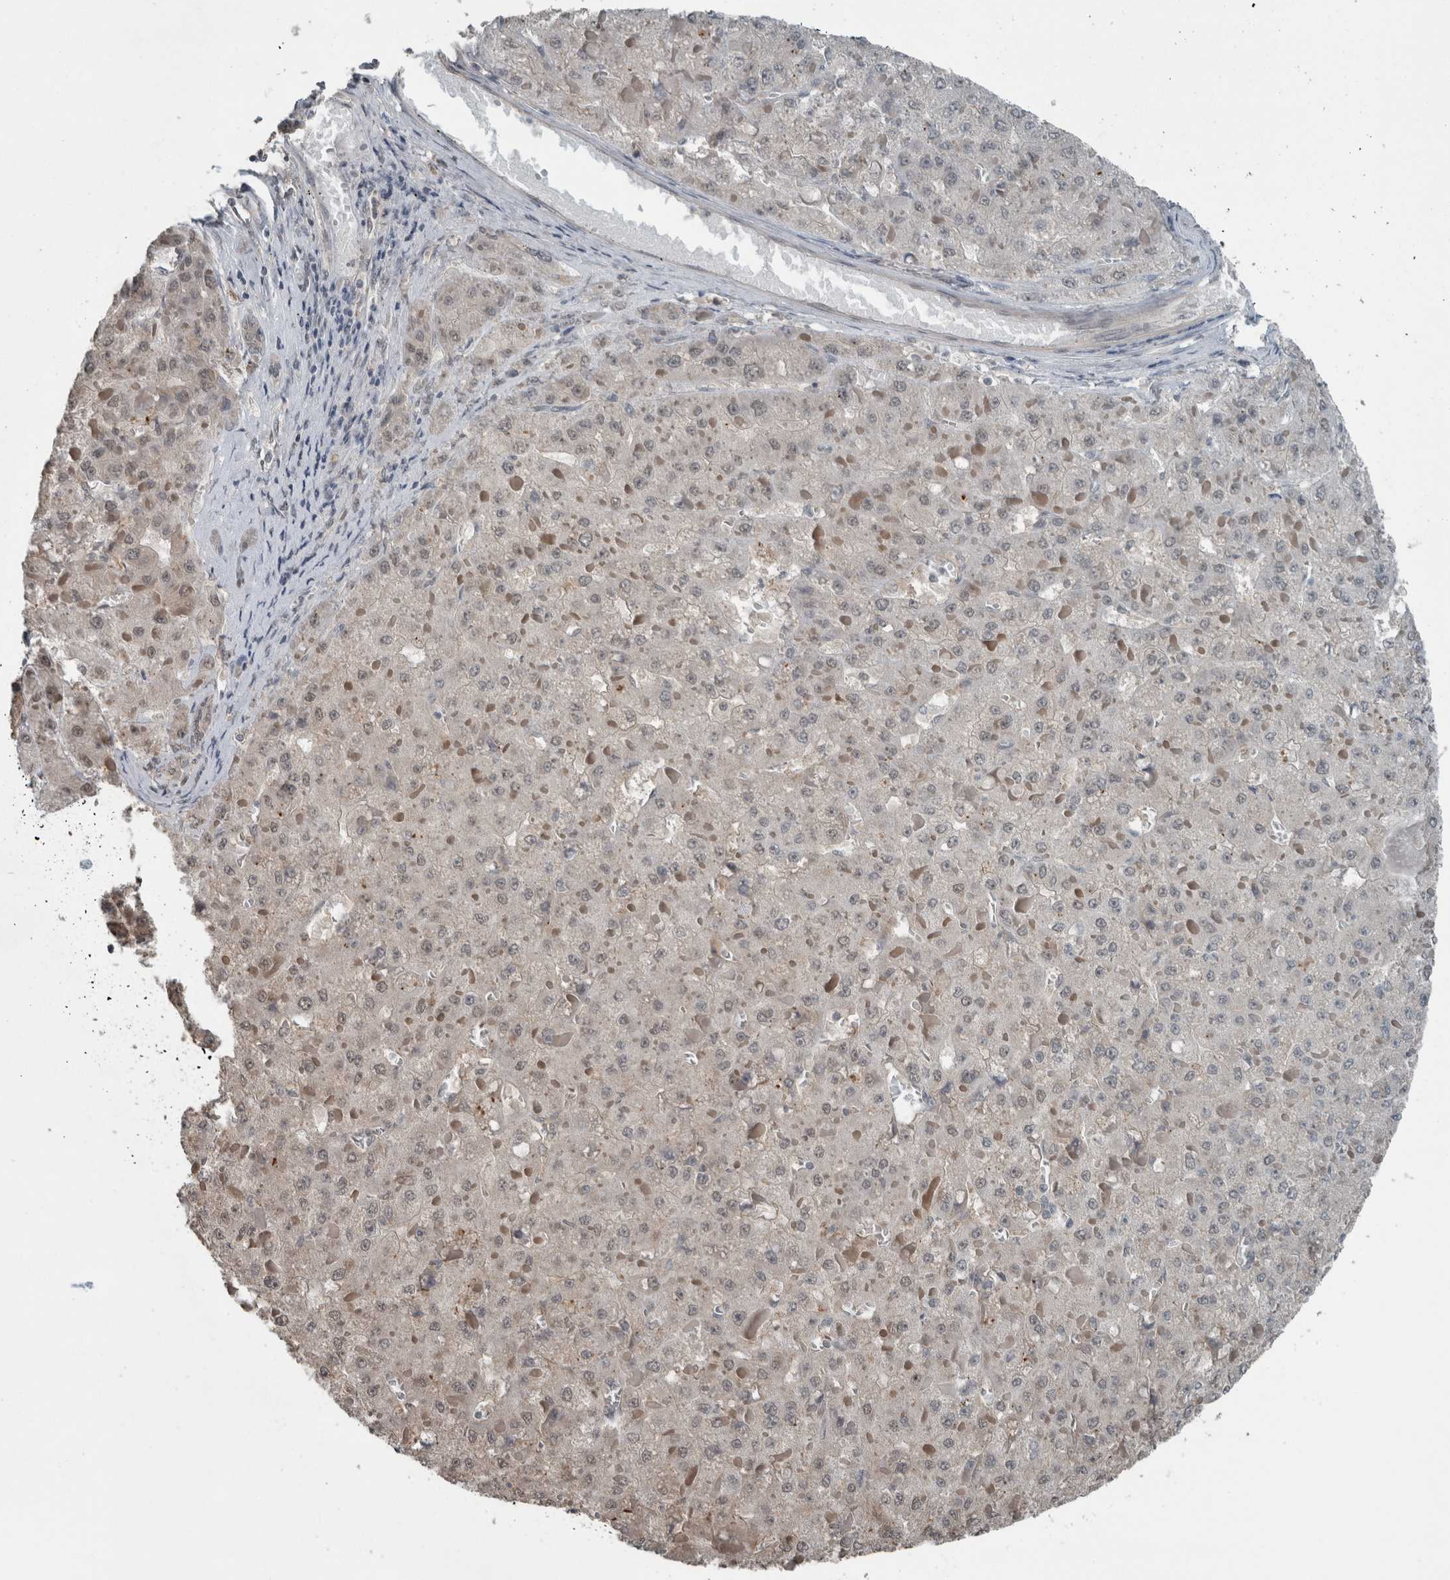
{"staining": {"intensity": "negative", "quantity": "none", "location": "none"}, "tissue": "liver cancer", "cell_type": "Tumor cells", "image_type": "cancer", "snomed": [{"axis": "morphology", "description": "Carcinoma, Hepatocellular, NOS"}, {"axis": "topography", "description": "Liver"}], "caption": "Tumor cells are negative for brown protein staining in hepatocellular carcinoma (liver). Brightfield microscopy of immunohistochemistry stained with DAB (3,3'-diaminobenzidine) (brown) and hematoxylin (blue), captured at high magnification.", "gene": "MYO1E", "patient": {"sex": "female", "age": 73}}